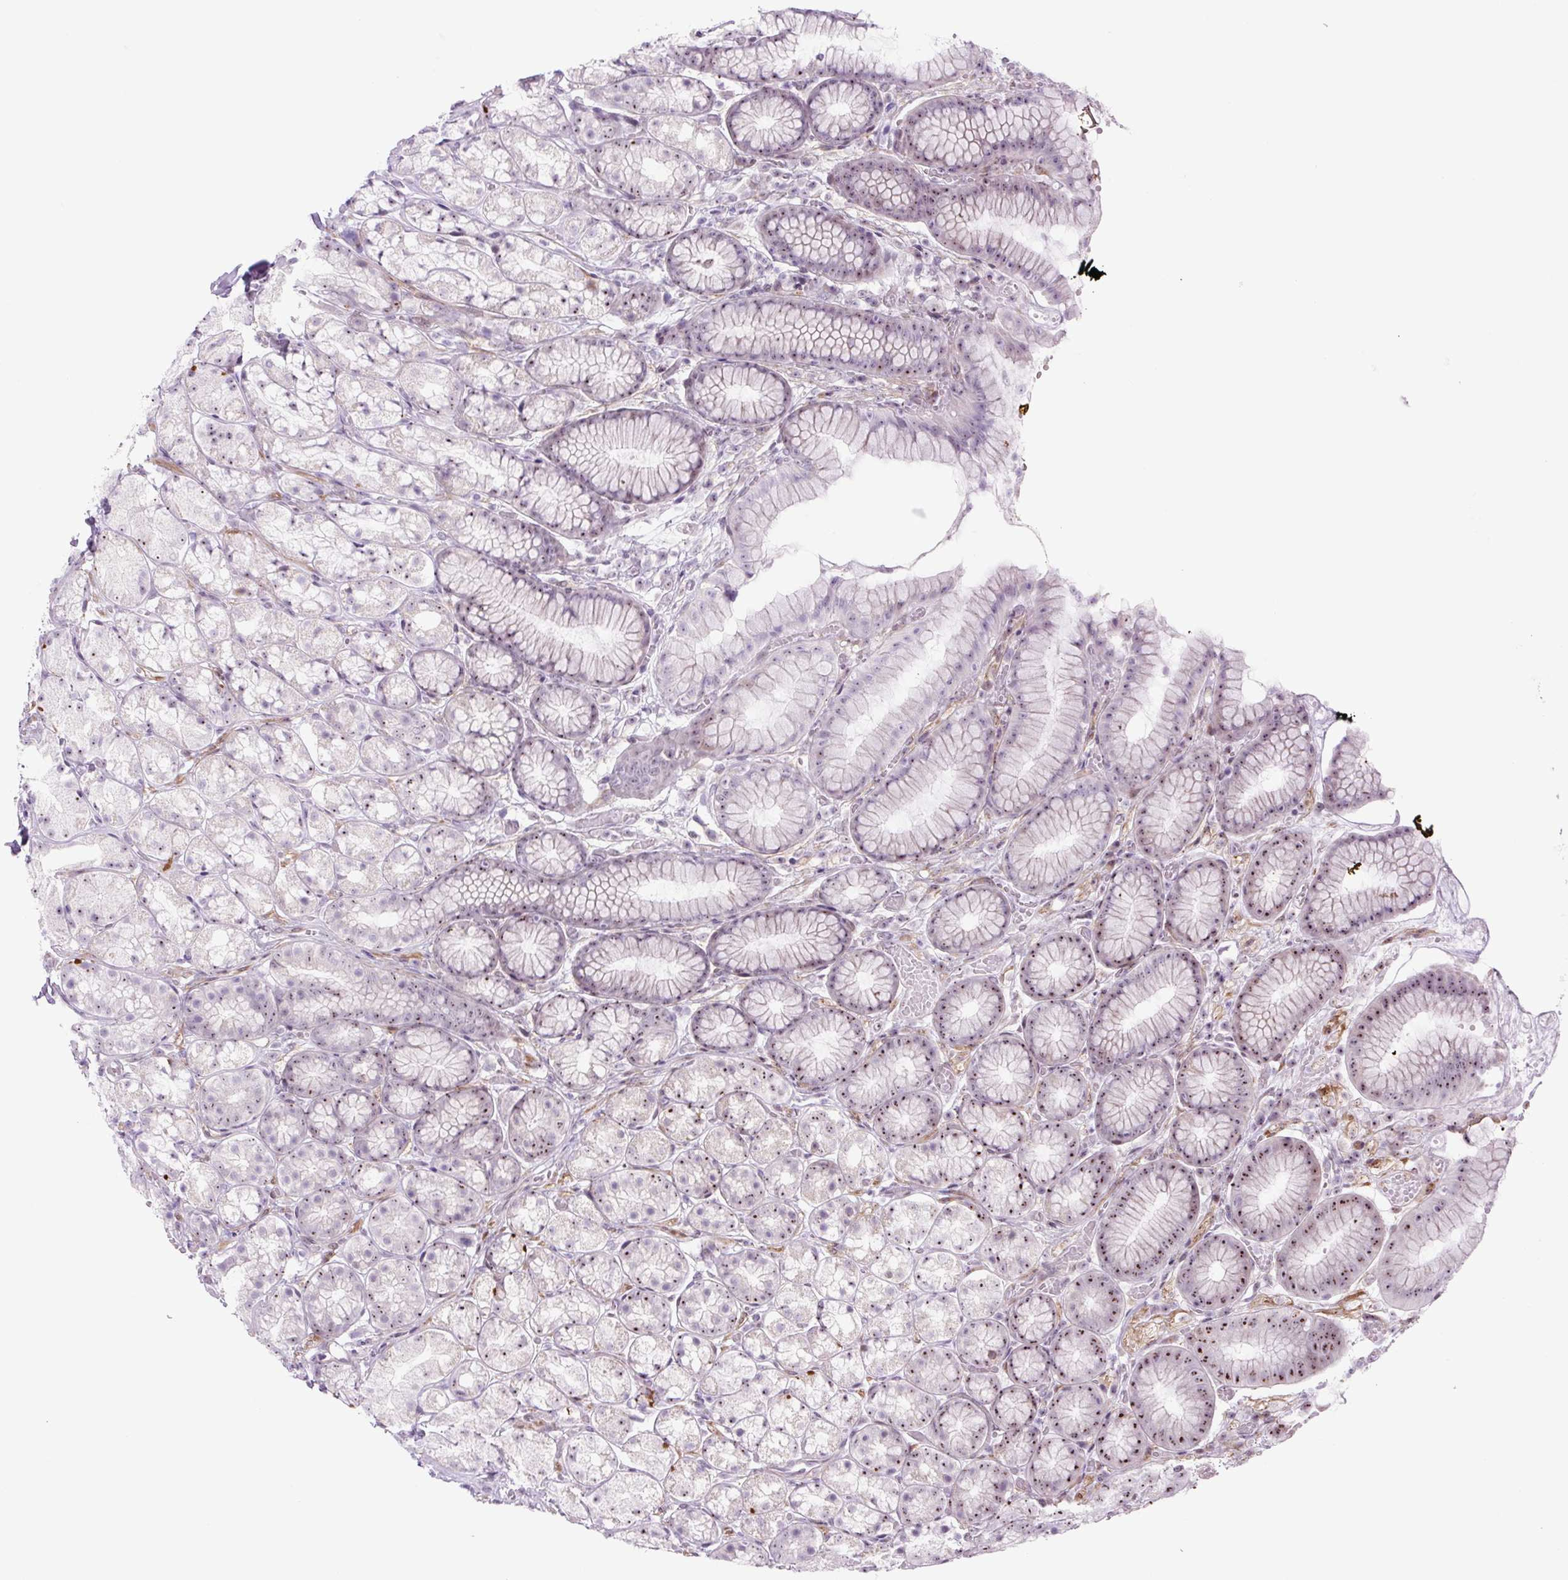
{"staining": {"intensity": "moderate", "quantity": "25%-75%", "location": "nuclear"}, "tissue": "stomach", "cell_type": "Glandular cells", "image_type": "normal", "snomed": [{"axis": "morphology", "description": "Normal tissue, NOS"}, {"axis": "topography", "description": "Smooth muscle"}, {"axis": "topography", "description": "Stomach"}], "caption": "Protein staining exhibits moderate nuclear positivity in approximately 25%-75% of glandular cells in unremarkable stomach.", "gene": "RRS1", "patient": {"sex": "male", "age": 70}}